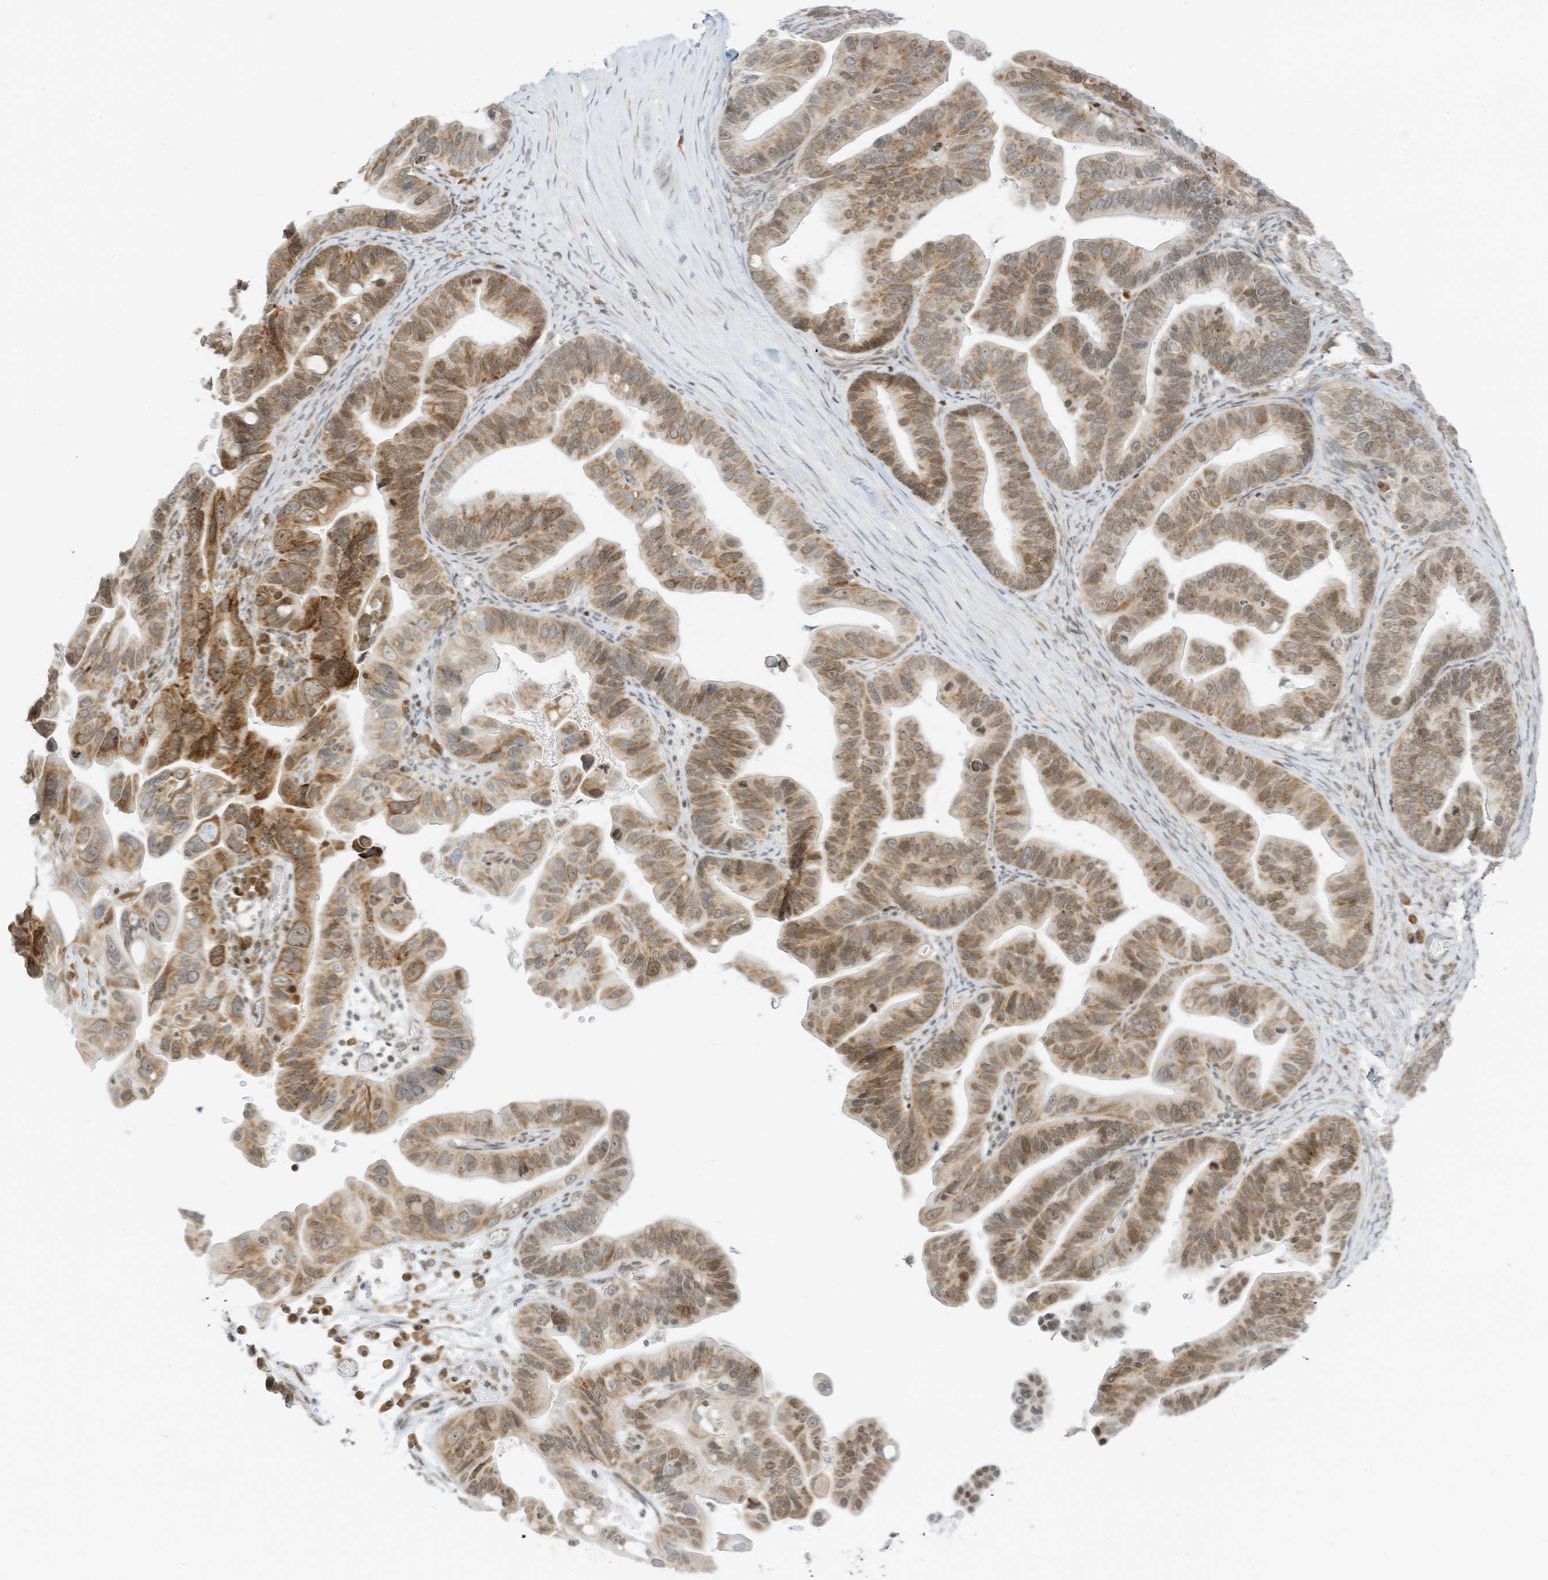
{"staining": {"intensity": "moderate", "quantity": ">75%", "location": "cytoplasmic/membranous,nuclear"}, "tissue": "ovarian cancer", "cell_type": "Tumor cells", "image_type": "cancer", "snomed": [{"axis": "morphology", "description": "Cystadenocarcinoma, serous, NOS"}, {"axis": "topography", "description": "Ovary"}], "caption": "Protein expression analysis of human serous cystadenocarcinoma (ovarian) reveals moderate cytoplasmic/membranous and nuclear expression in about >75% of tumor cells. (DAB = brown stain, brightfield microscopy at high magnification).", "gene": "EDF1", "patient": {"sex": "female", "age": 56}}